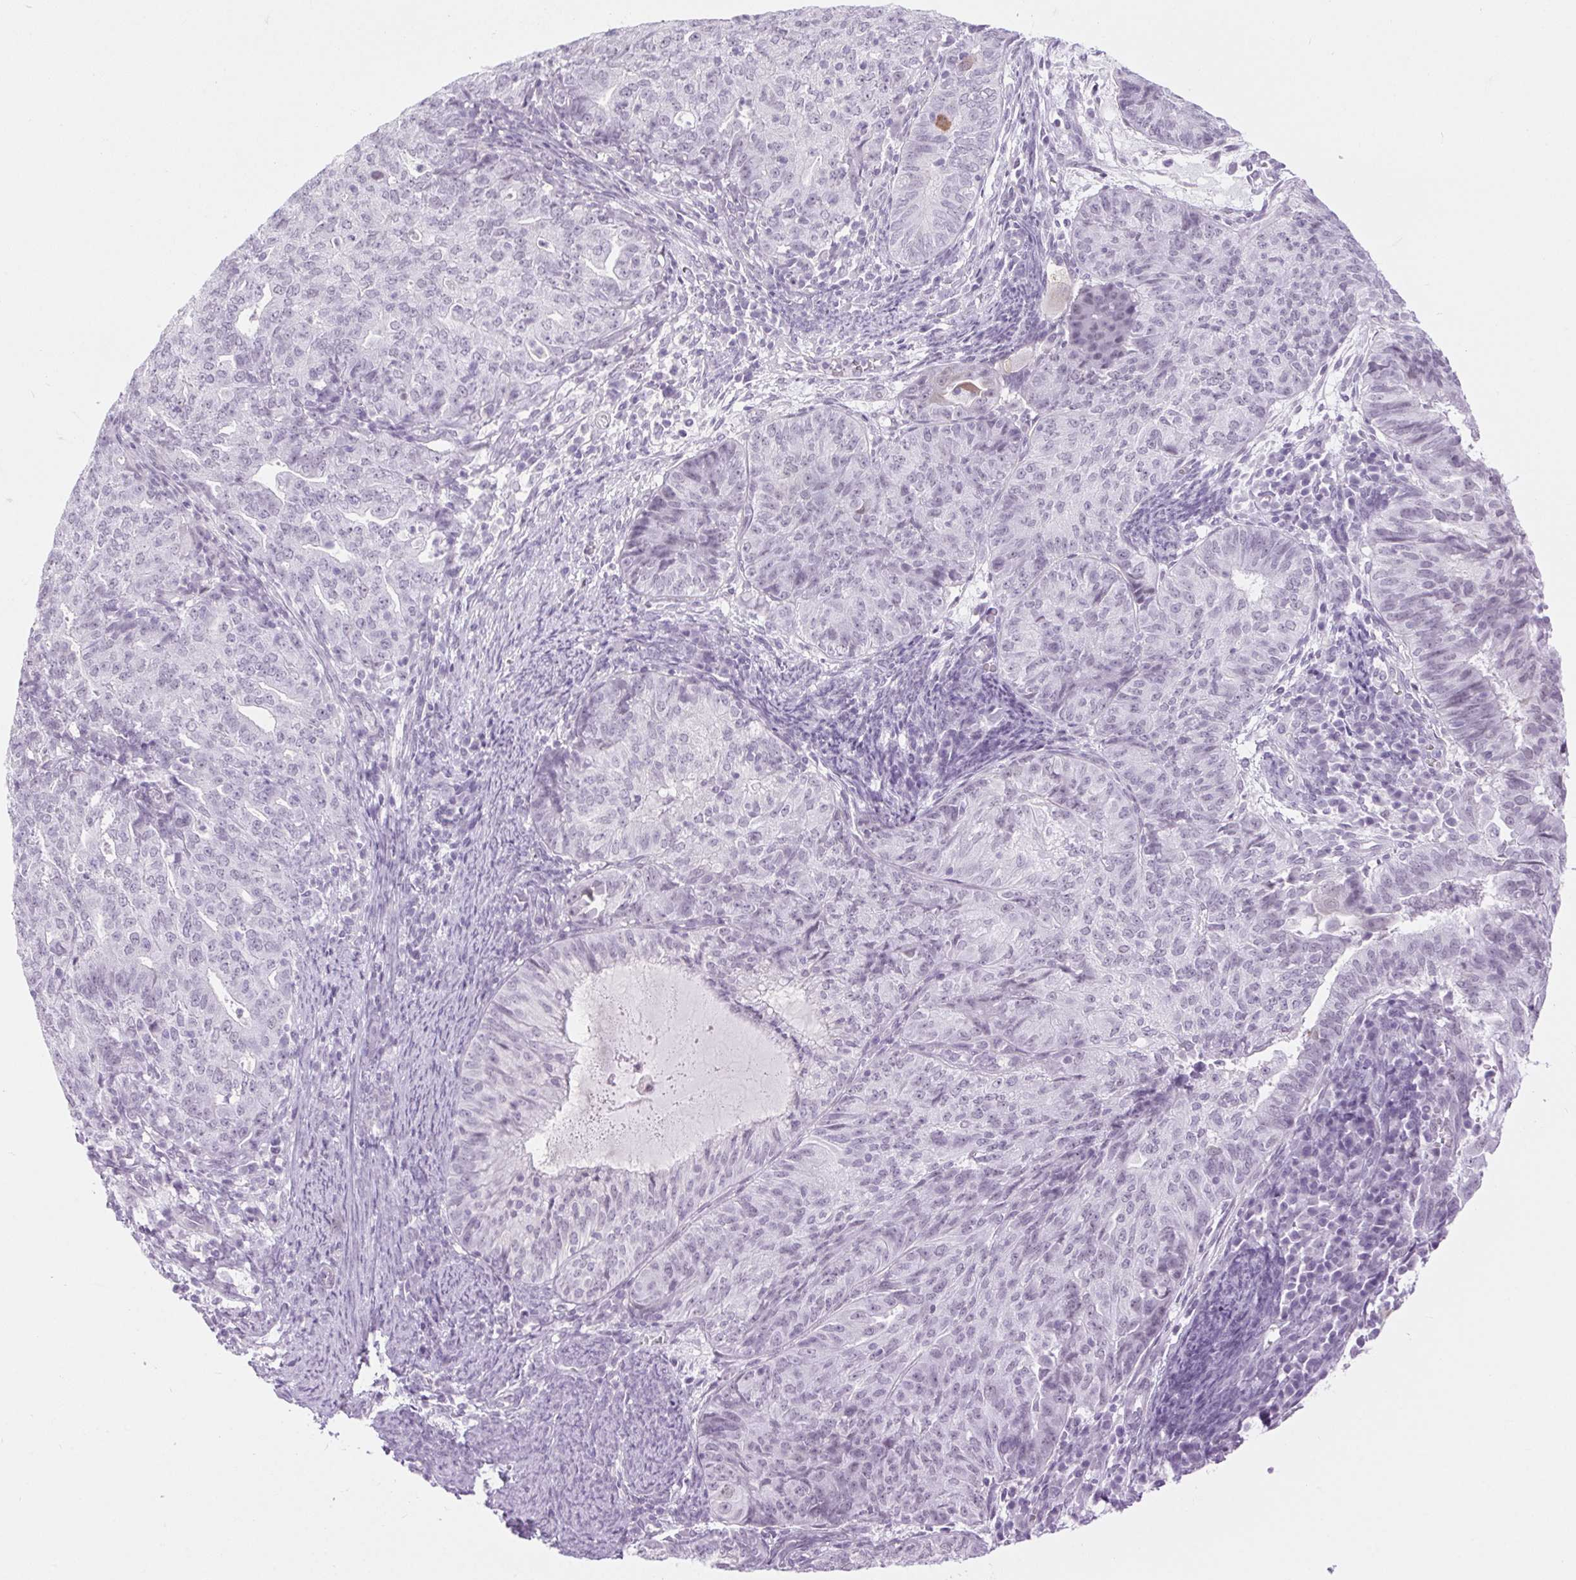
{"staining": {"intensity": "negative", "quantity": "none", "location": "none"}, "tissue": "endometrial cancer", "cell_type": "Tumor cells", "image_type": "cancer", "snomed": [{"axis": "morphology", "description": "Adenocarcinoma, NOS"}, {"axis": "topography", "description": "Endometrium"}], "caption": "High power microscopy micrograph of an immunohistochemistry (IHC) micrograph of endometrial adenocarcinoma, revealing no significant staining in tumor cells.", "gene": "BCAS1", "patient": {"sex": "female", "age": 82}}